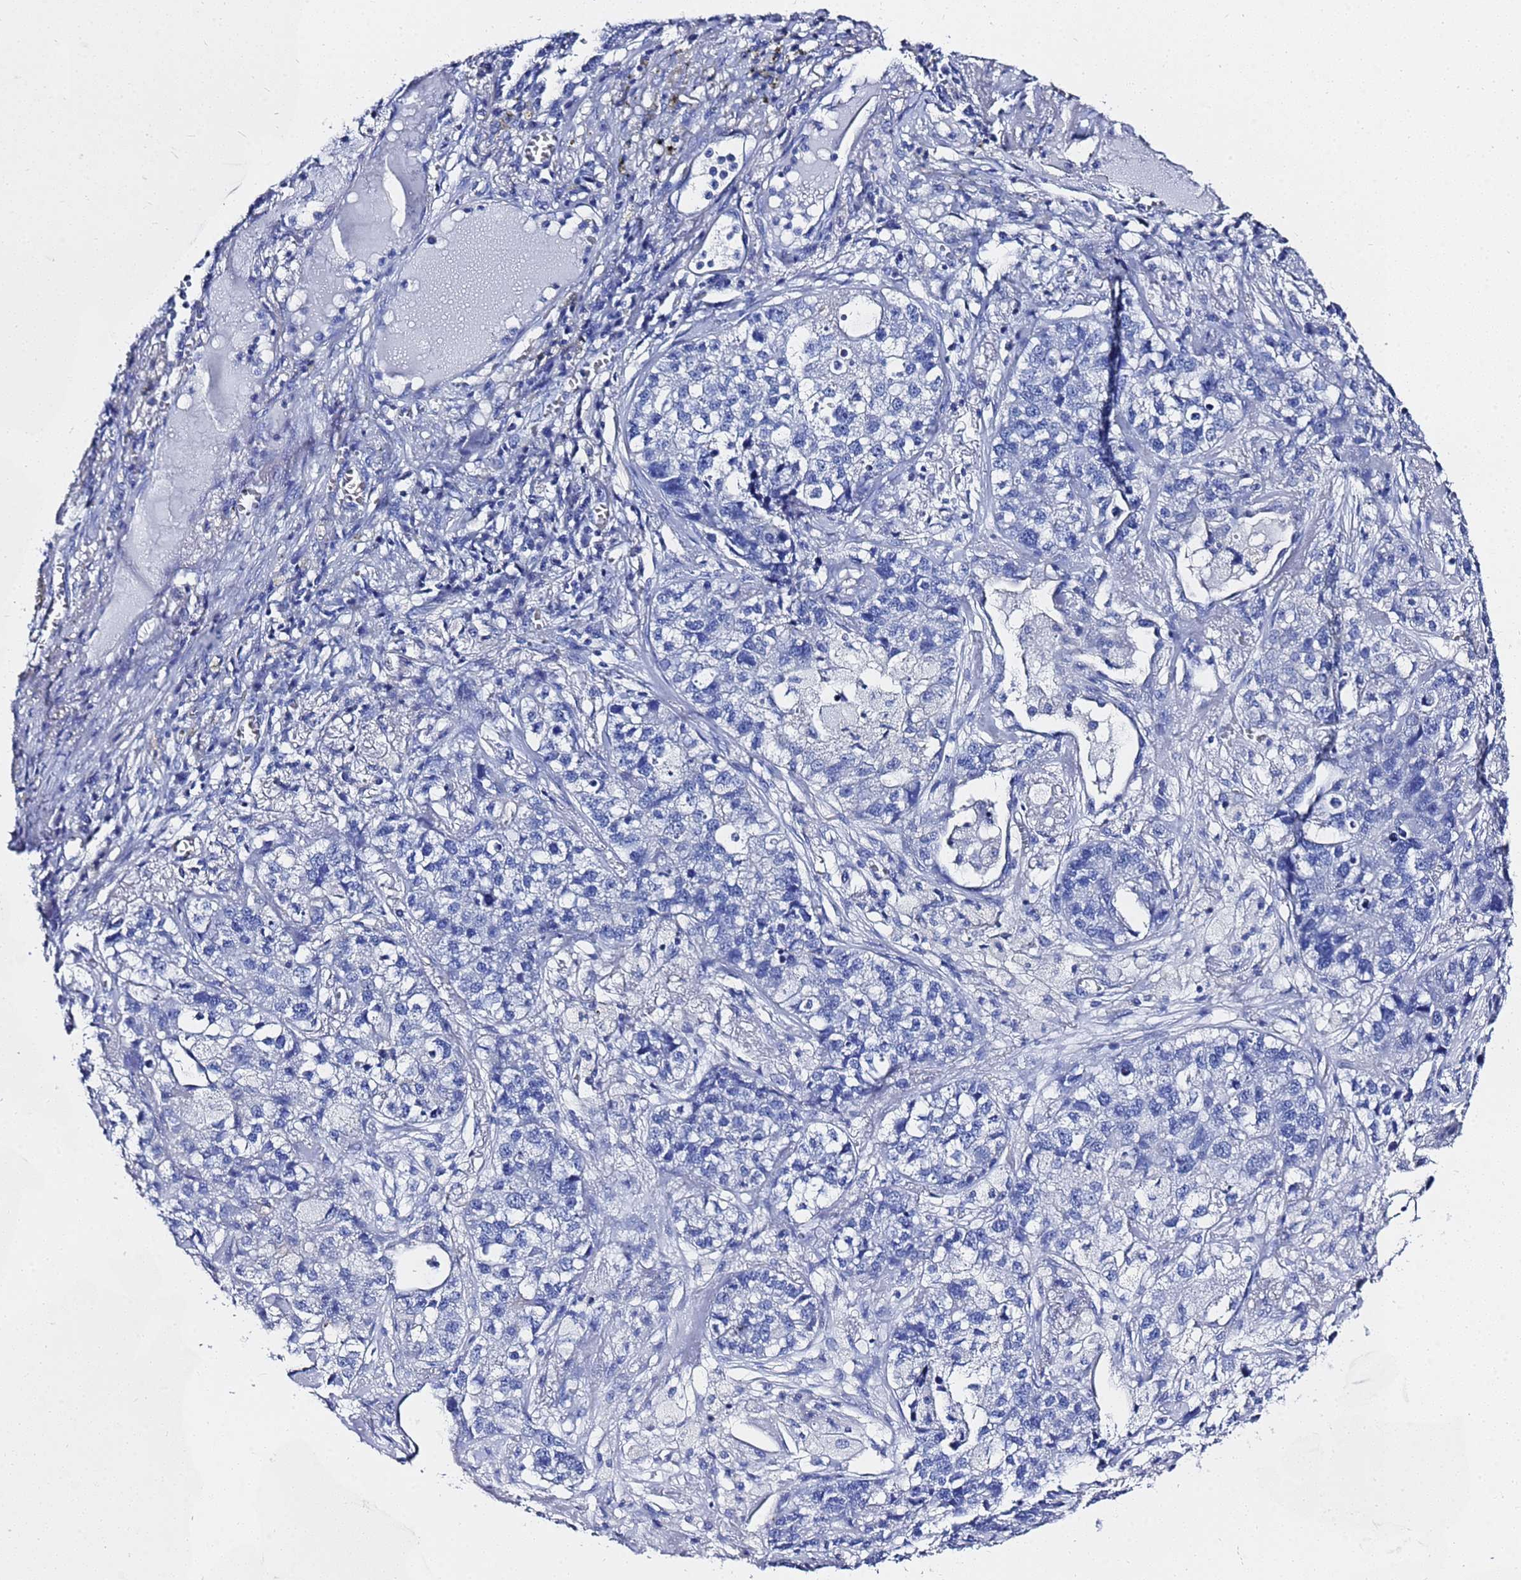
{"staining": {"intensity": "negative", "quantity": "none", "location": "none"}, "tissue": "lung cancer", "cell_type": "Tumor cells", "image_type": "cancer", "snomed": [{"axis": "morphology", "description": "Adenocarcinoma, NOS"}, {"axis": "topography", "description": "Lung"}], "caption": "High power microscopy image of an IHC micrograph of lung cancer (adenocarcinoma), revealing no significant staining in tumor cells. (DAB (3,3'-diaminobenzidine) immunohistochemistry visualized using brightfield microscopy, high magnification).", "gene": "GGT1", "patient": {"sex": "male", "age": 49}}